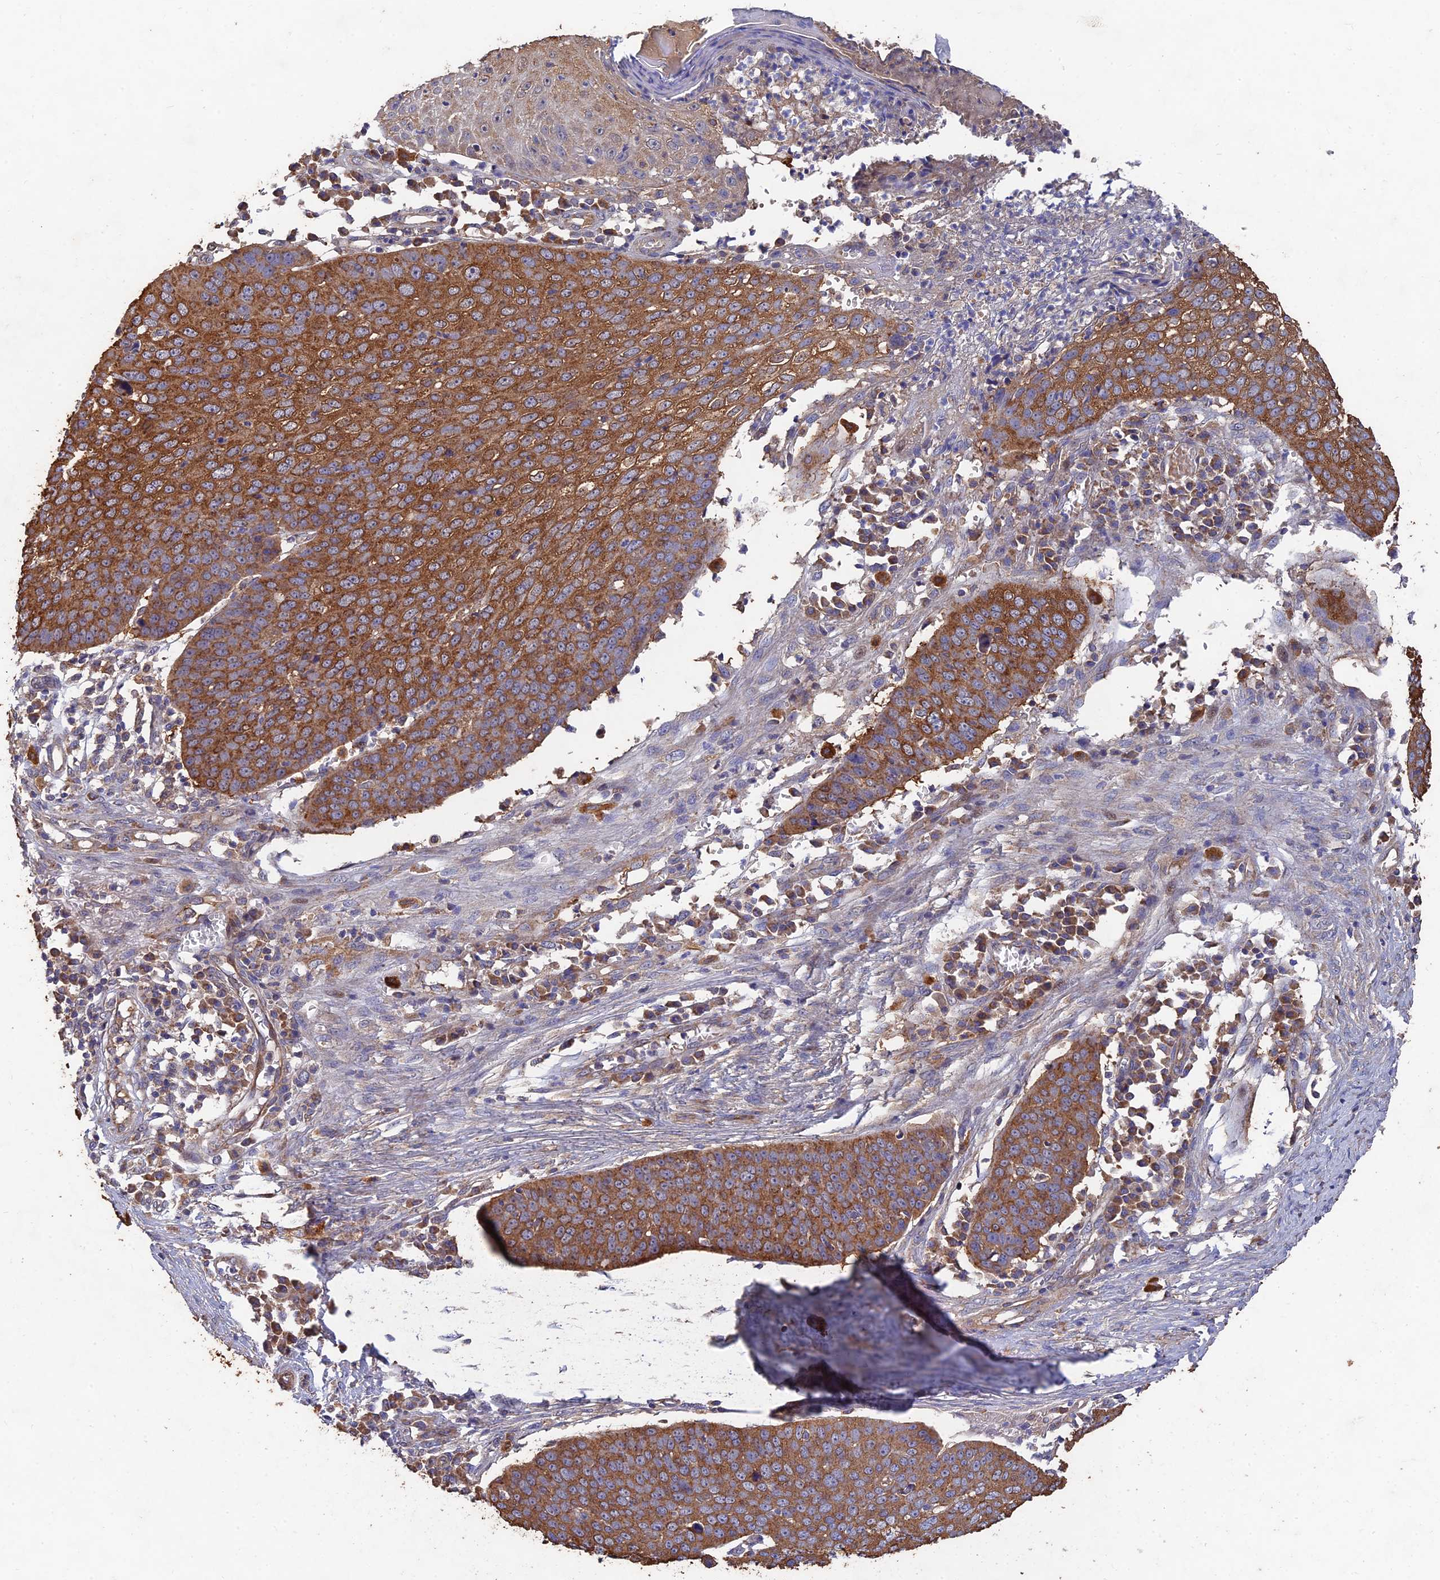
{"staining": {"intensity": "strong", "quantity": ">75%", "location": "cytoplasmic/membranous"}, "tissue": "skin cancer", "cell_type": "Tumor cells", "image_type": "cancer", "snomed": [{"axis": "morphology", "description": "Squamous cell carcinoma, NOS"}, {"axis": "topography", "description": "Skin"}], "caption": "High-magnification brightfield microscopy of skin cancer stained with DAB (3,3'-diaminobenzidine) (brown) and counterstained with hematoxylin (blue). tumor cells exhibit strong cytoplasmic/membranous expression is identified in about>75% of cells.", "gene": "SLC38A11", "patient": {"sex": "male", "age": 71}}